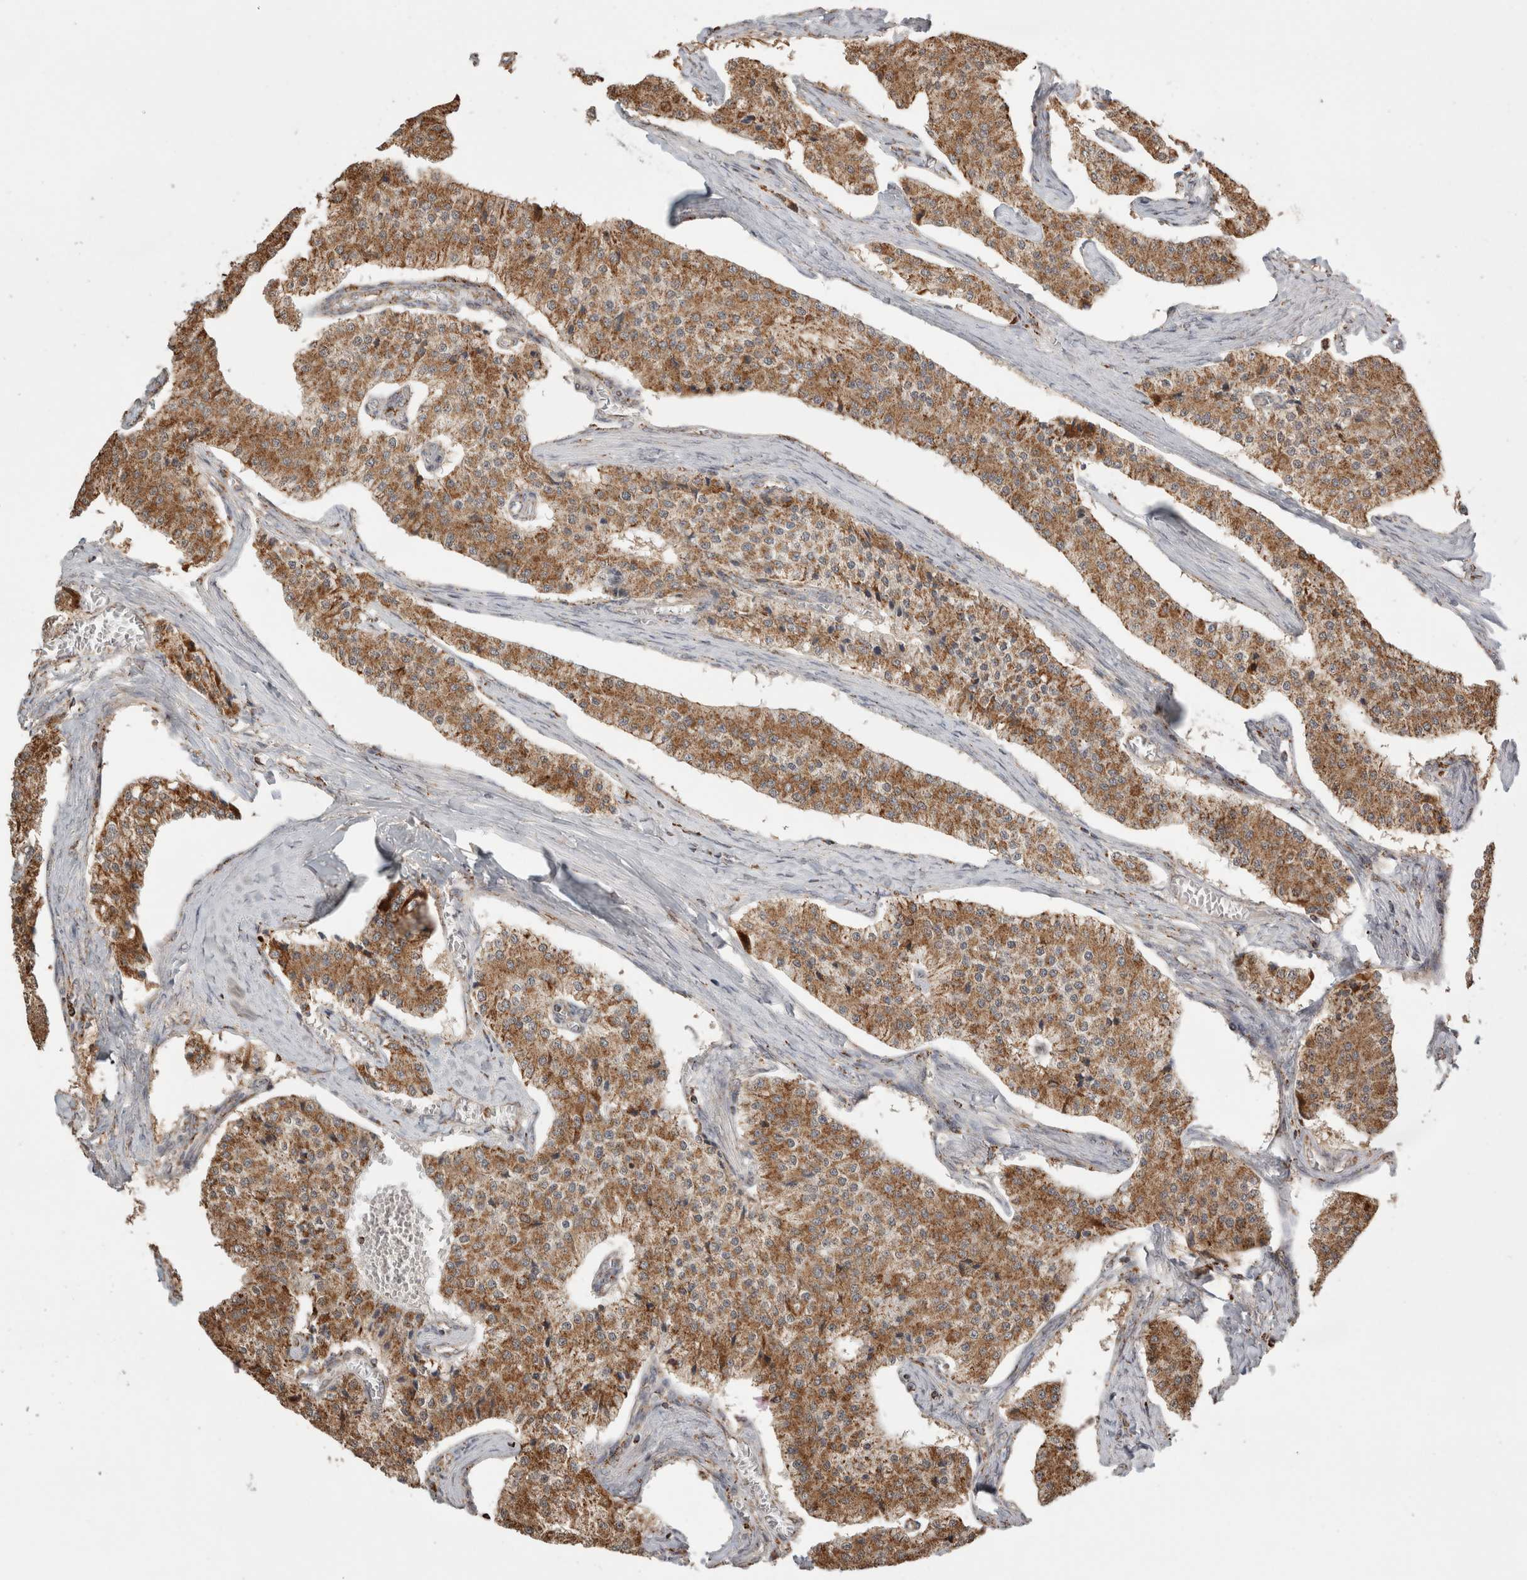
{"staining": {"intensity": "moderate", "quantity": ">75%", "location": "cytoplasmic/membranous"}, "tissue": "carcinoid", "cell_type": "Tumor cells", "image_type": "cancer", "snomed": [{"axis": "morphology", "description": "Carcinoid, malignant, NOS"}, {"axis": "topography", "description": "Colon"}], "caption": "Carcinoid (malignant) was stained to show a protein in brown. There is medium levels of moderate cytoplasmic/membranous staining in about >75% of tumor cells. (Stains: DAB in brown, nuclei in blue, Microscopy: brightfield microscopy at high magnification).", "gene": "HROB", "patient": {"sex": "female", "age": 52}}